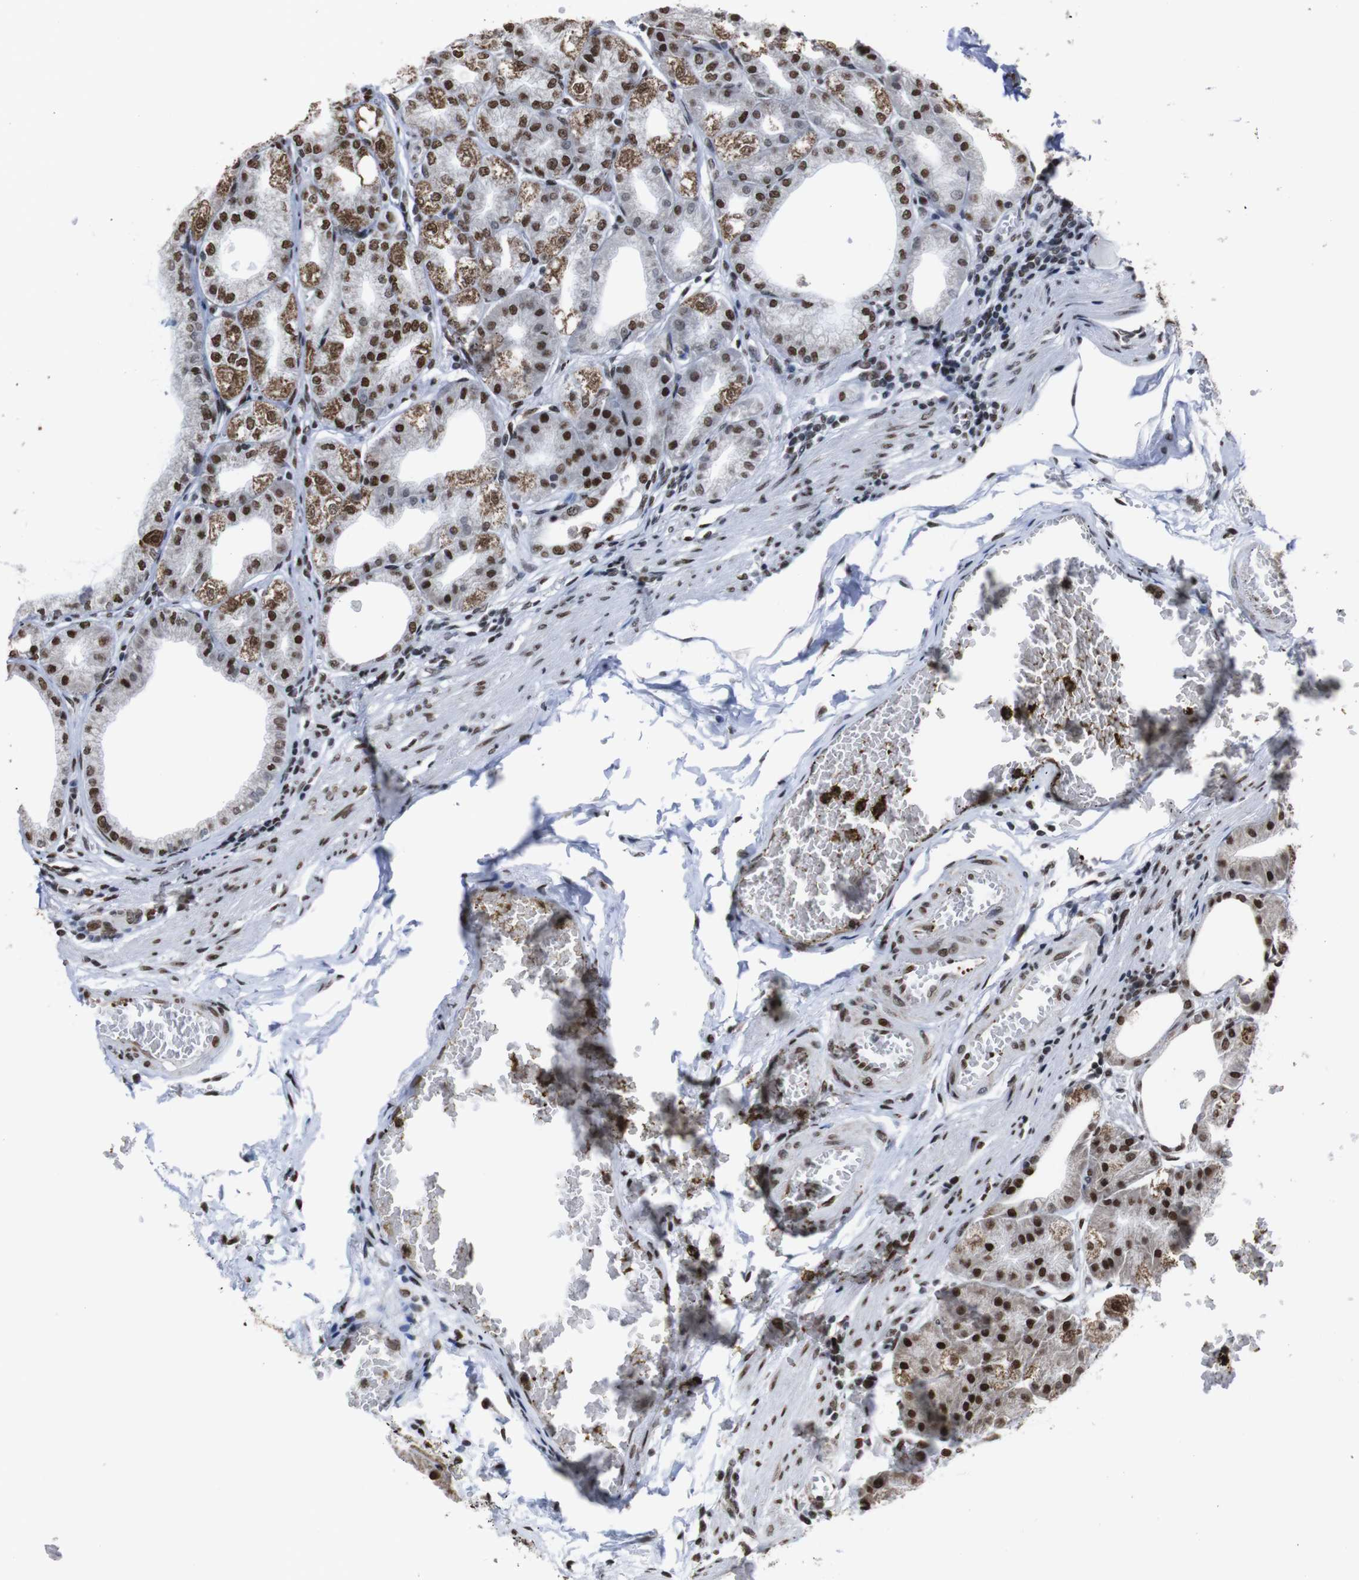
{"staining": {"intensity": "strong", "quantity": ">75%", "location": "cytoplasmic/membranous,nuclear"}, "tissue": "stomach", "cell_type": "Glandular cells", "image_type": "normal", "snomed": [{"axis": "morphology", "description": "Normal tissue, NOS"}, {"axis": "topography", "description": "Stomach, lower"}], "caption": "The immunohistochemical stain highlights strong cytoplasmic/membranous,nuclear staining in glandular cells of benign stomach. The protein of interest is stained brown, and the nuclei are stained in blue (DAB (3,3'-diaminobenzidine) IHC with brightfield microscopy, high magnification).", "gene": "ROMO1", "patient": {"sex": "male", "age": 71}}